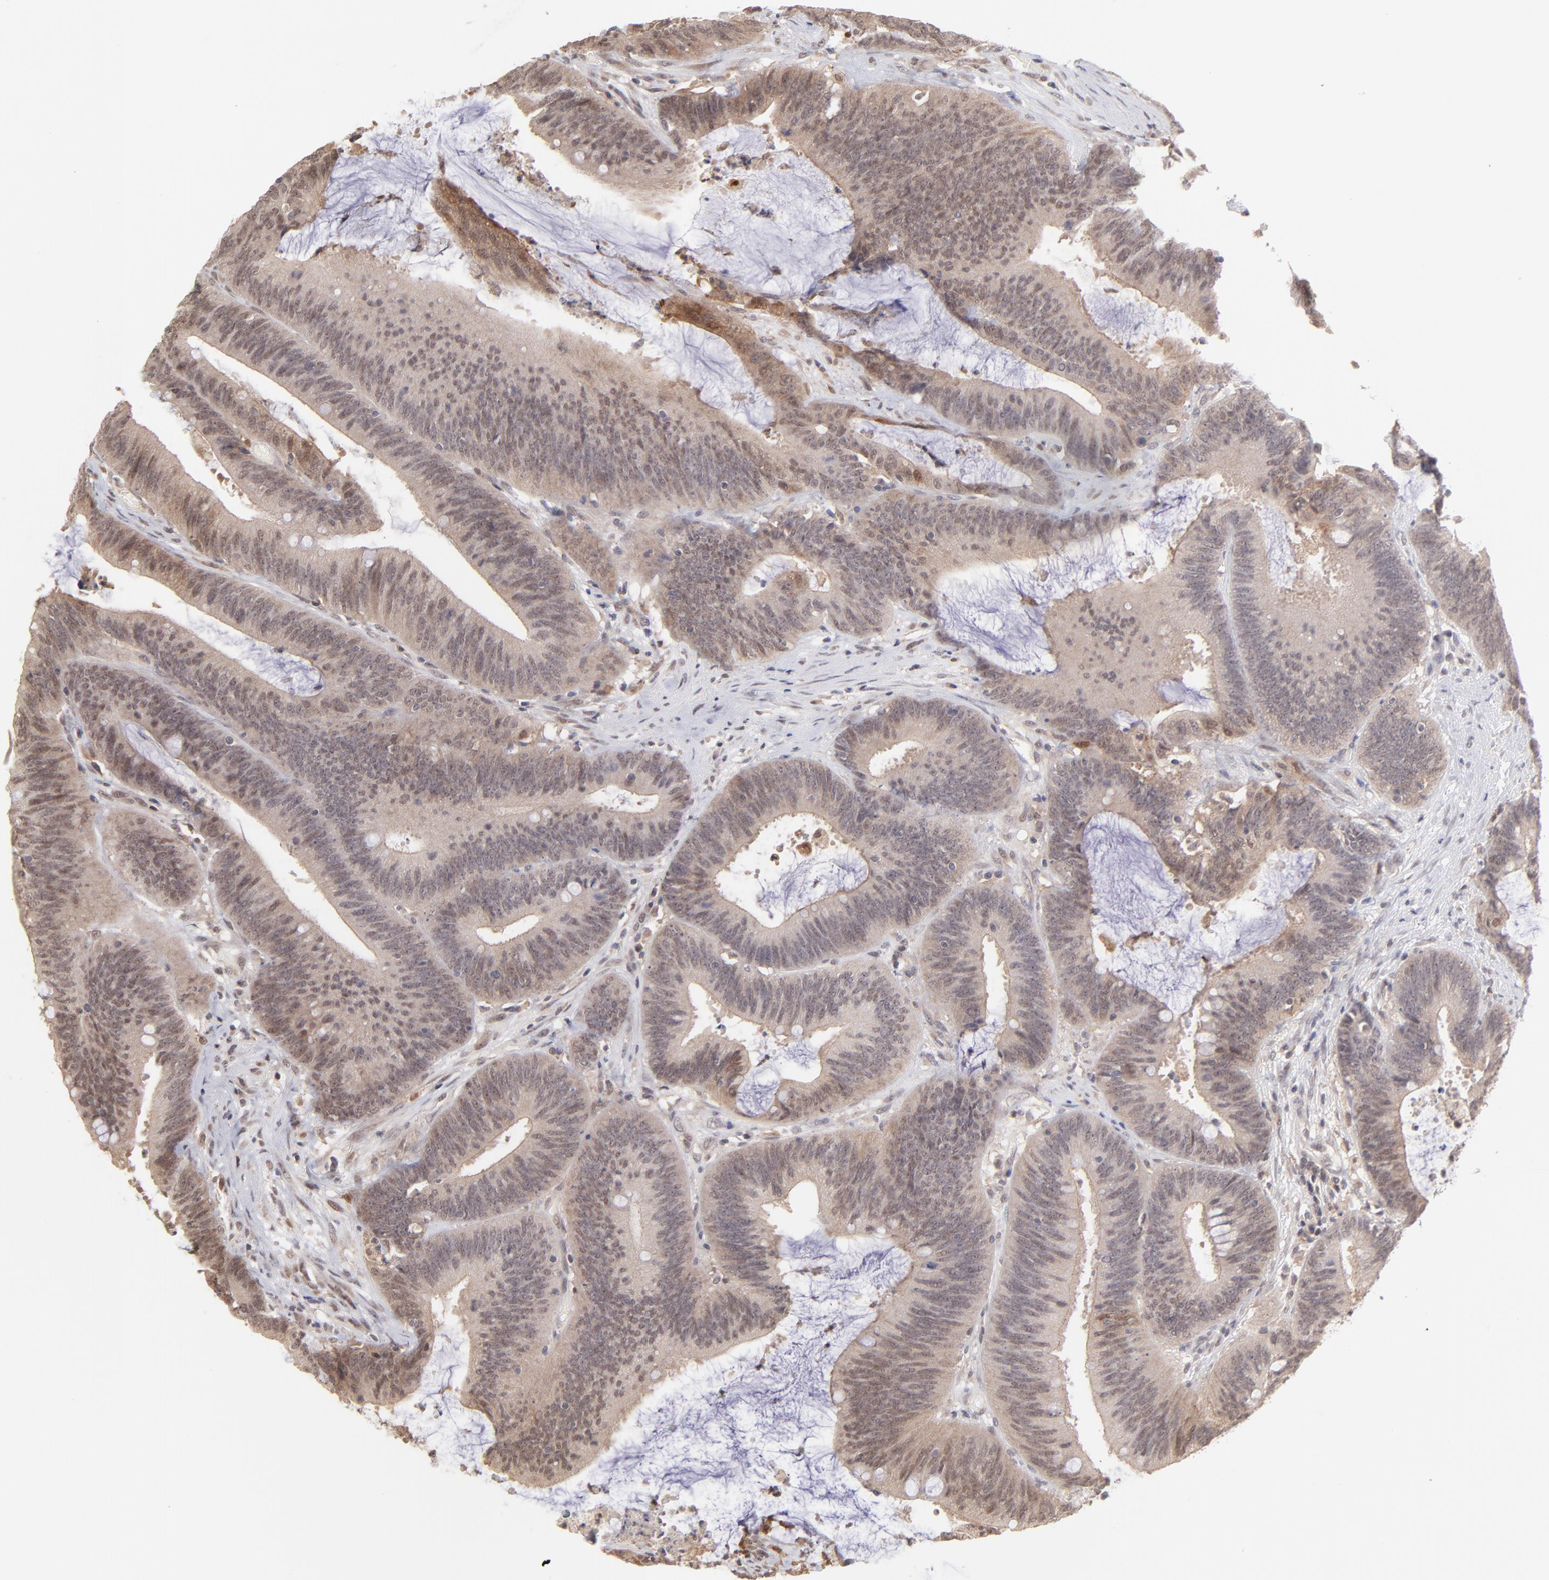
{"staining": {"intensity": "weak", "quantity": "<25%", "location": "cytoplasmic/membranous"}, "tissue": "colorectal cancer", "cell_type": "Tumor cells", "image_type": "cancer", "snomed": [{"axis": "morphology", "description": "Adenocarcinoma, NOS"}, {"axis": "topography", "description": "Rectum"}], "caption": "The immunohistochemistry (IHC) image has no significant staining in tumor cells of colorectal cancer tissue.", "gene": "OAS1", "patient": {"sex": "female", "age": 66}}